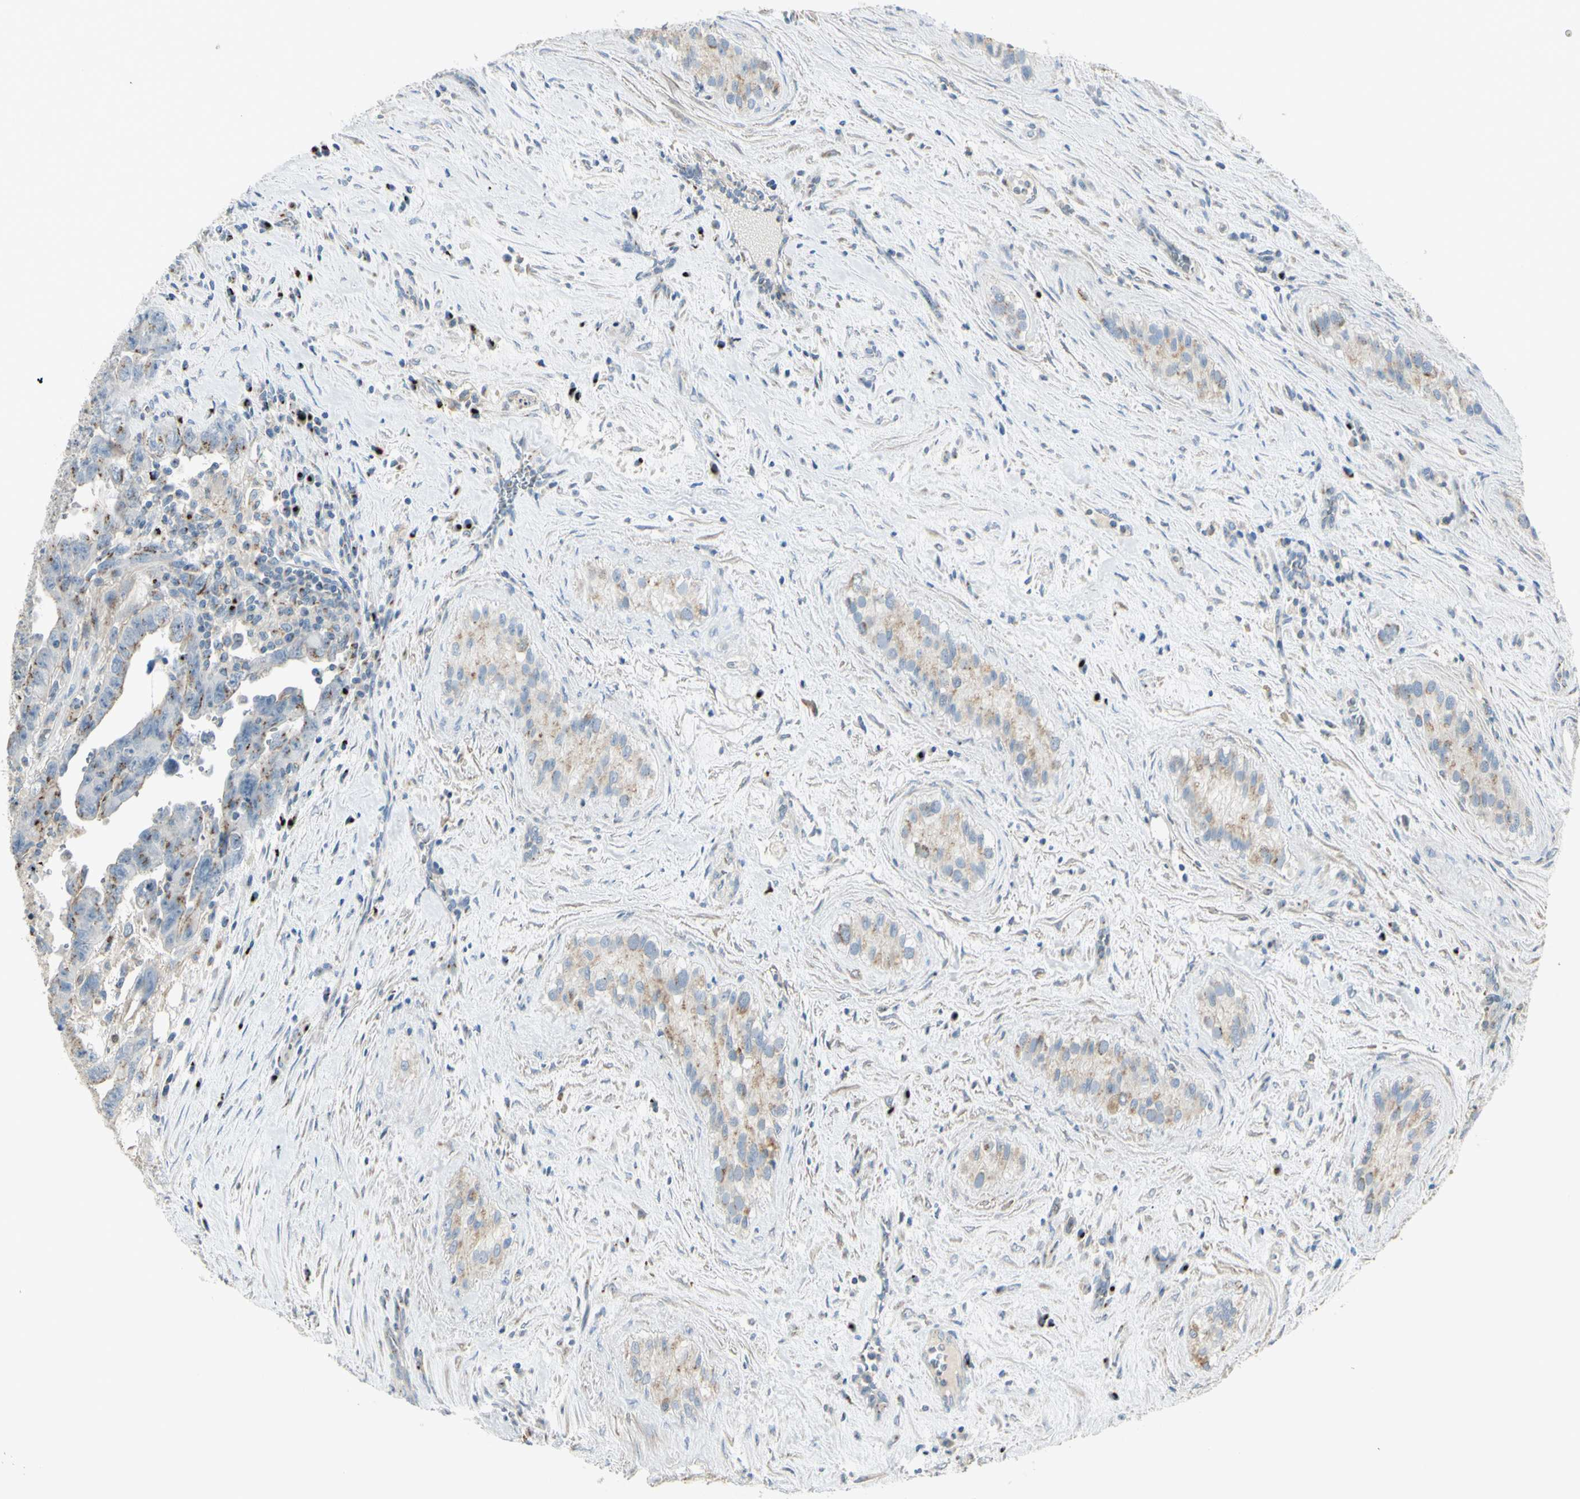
{"staining": {"intensity": "moderate", "quantity": "25%-75%", "location": "cytoplasmic/membranous"}, "tissue": "testis cancer", "cell_type": "Tumor cells", "image_type": "cancer", "snomed": [{"axis": "morphology", "description": "Carcinoma, Embryonal, NOS"}, {"axis": "topography", "description": "Testis"}], "caption": "Testis embryonal carcinoma stained with IHC shows moderate cytoplasmic/membranous staining in approximately 25%-75% of tumor cells. Using DAB (brown) and hematoxylin (blue) stains, captured at high magnification using brightfield microscopy.", "gene": "B4GALT3", "patient": {"sex": "male", "age": 28}}